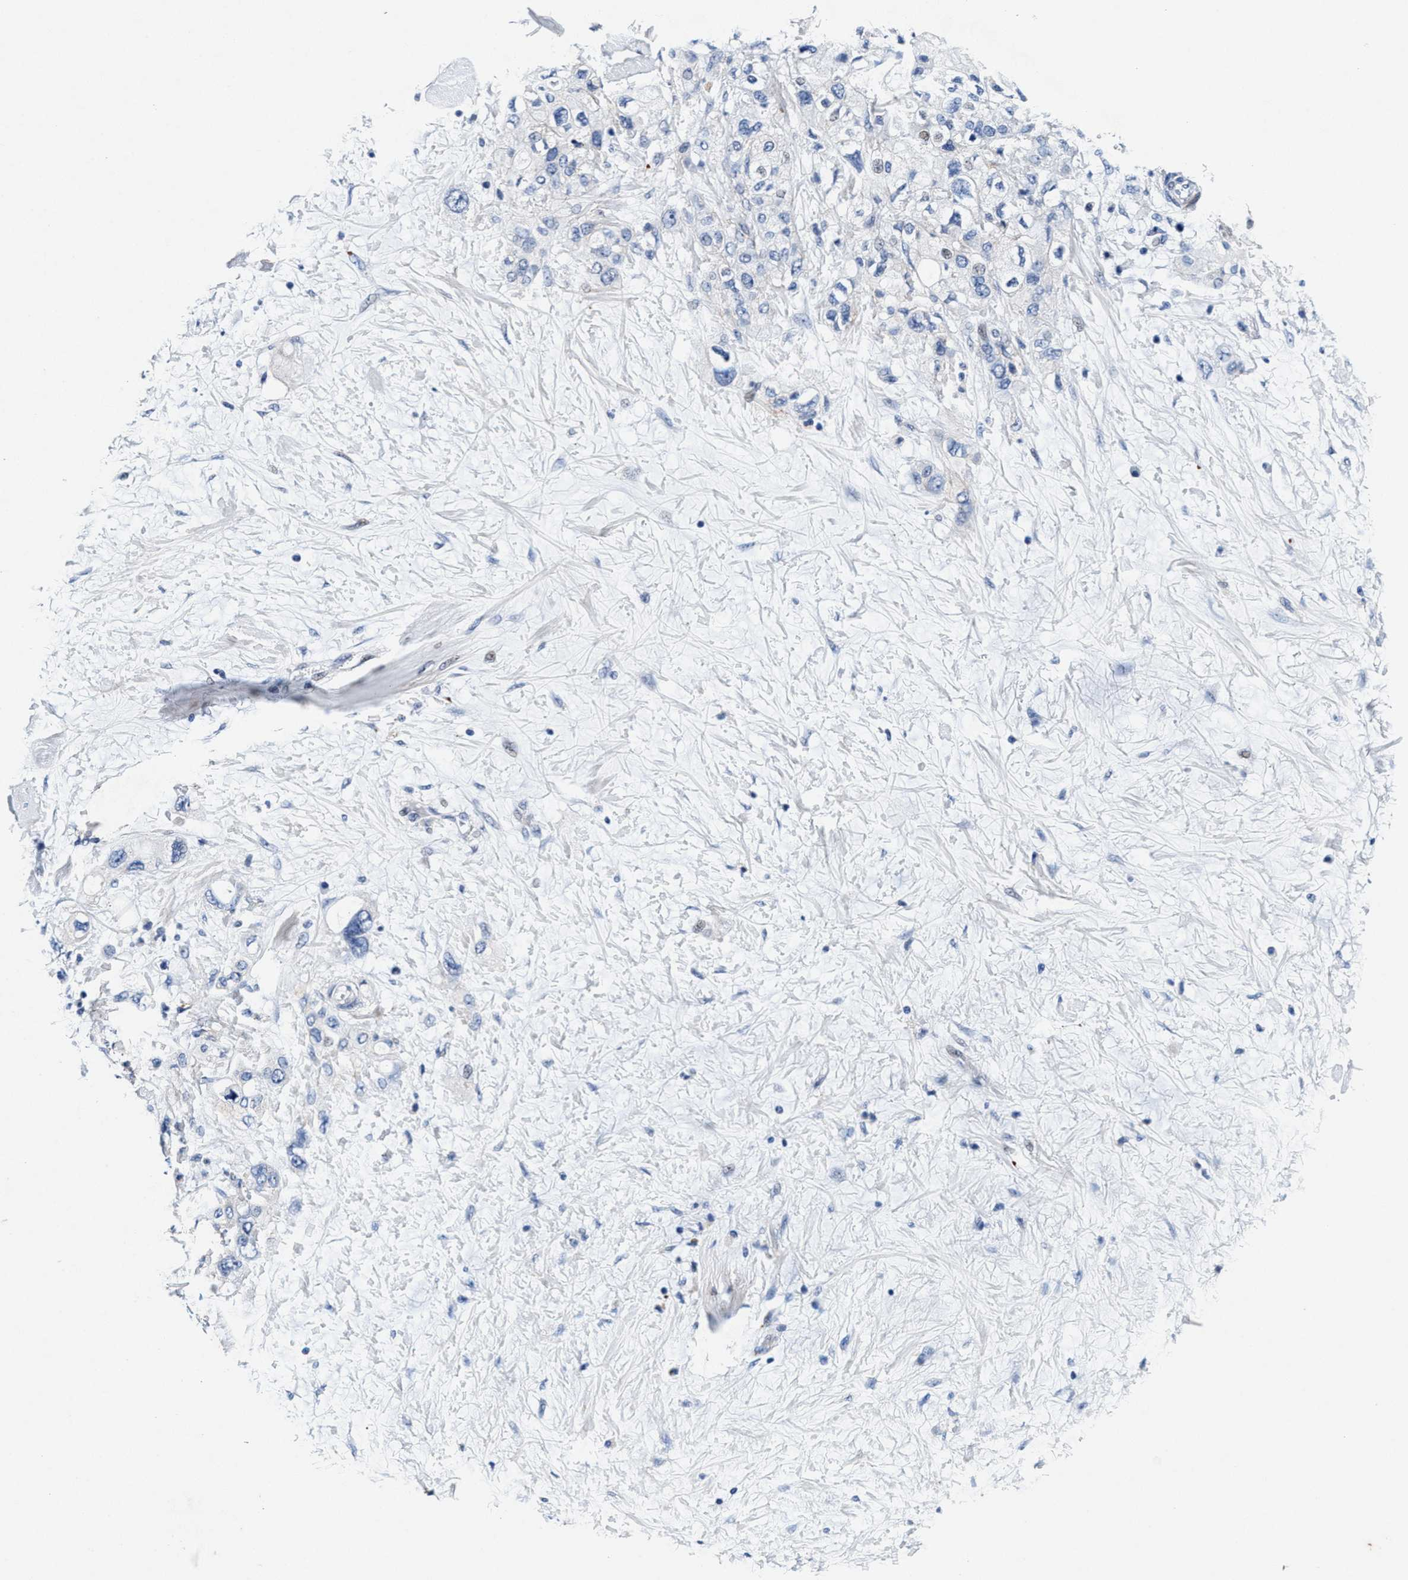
{"staining": {"intensity": "negative", "quantity": "none", "location": "none"}, "tissue": "pancreatic cancer", "cell_type": "Tumor cells", "image_type": "cancer", "snomed": [{"axis": "morphology", "description": "Adenocarcinoma, NOS"}, {"axis": "topography", "description": "Pancreas"}], "caption": "Human adenocarcinoma (pancreatic) stained for a protein using immunohistochemistry (IHC) exhibits no positivity in tumor cells.", "gene": "SLC8A1", "patient": {"sex": "female", "age": 56}}